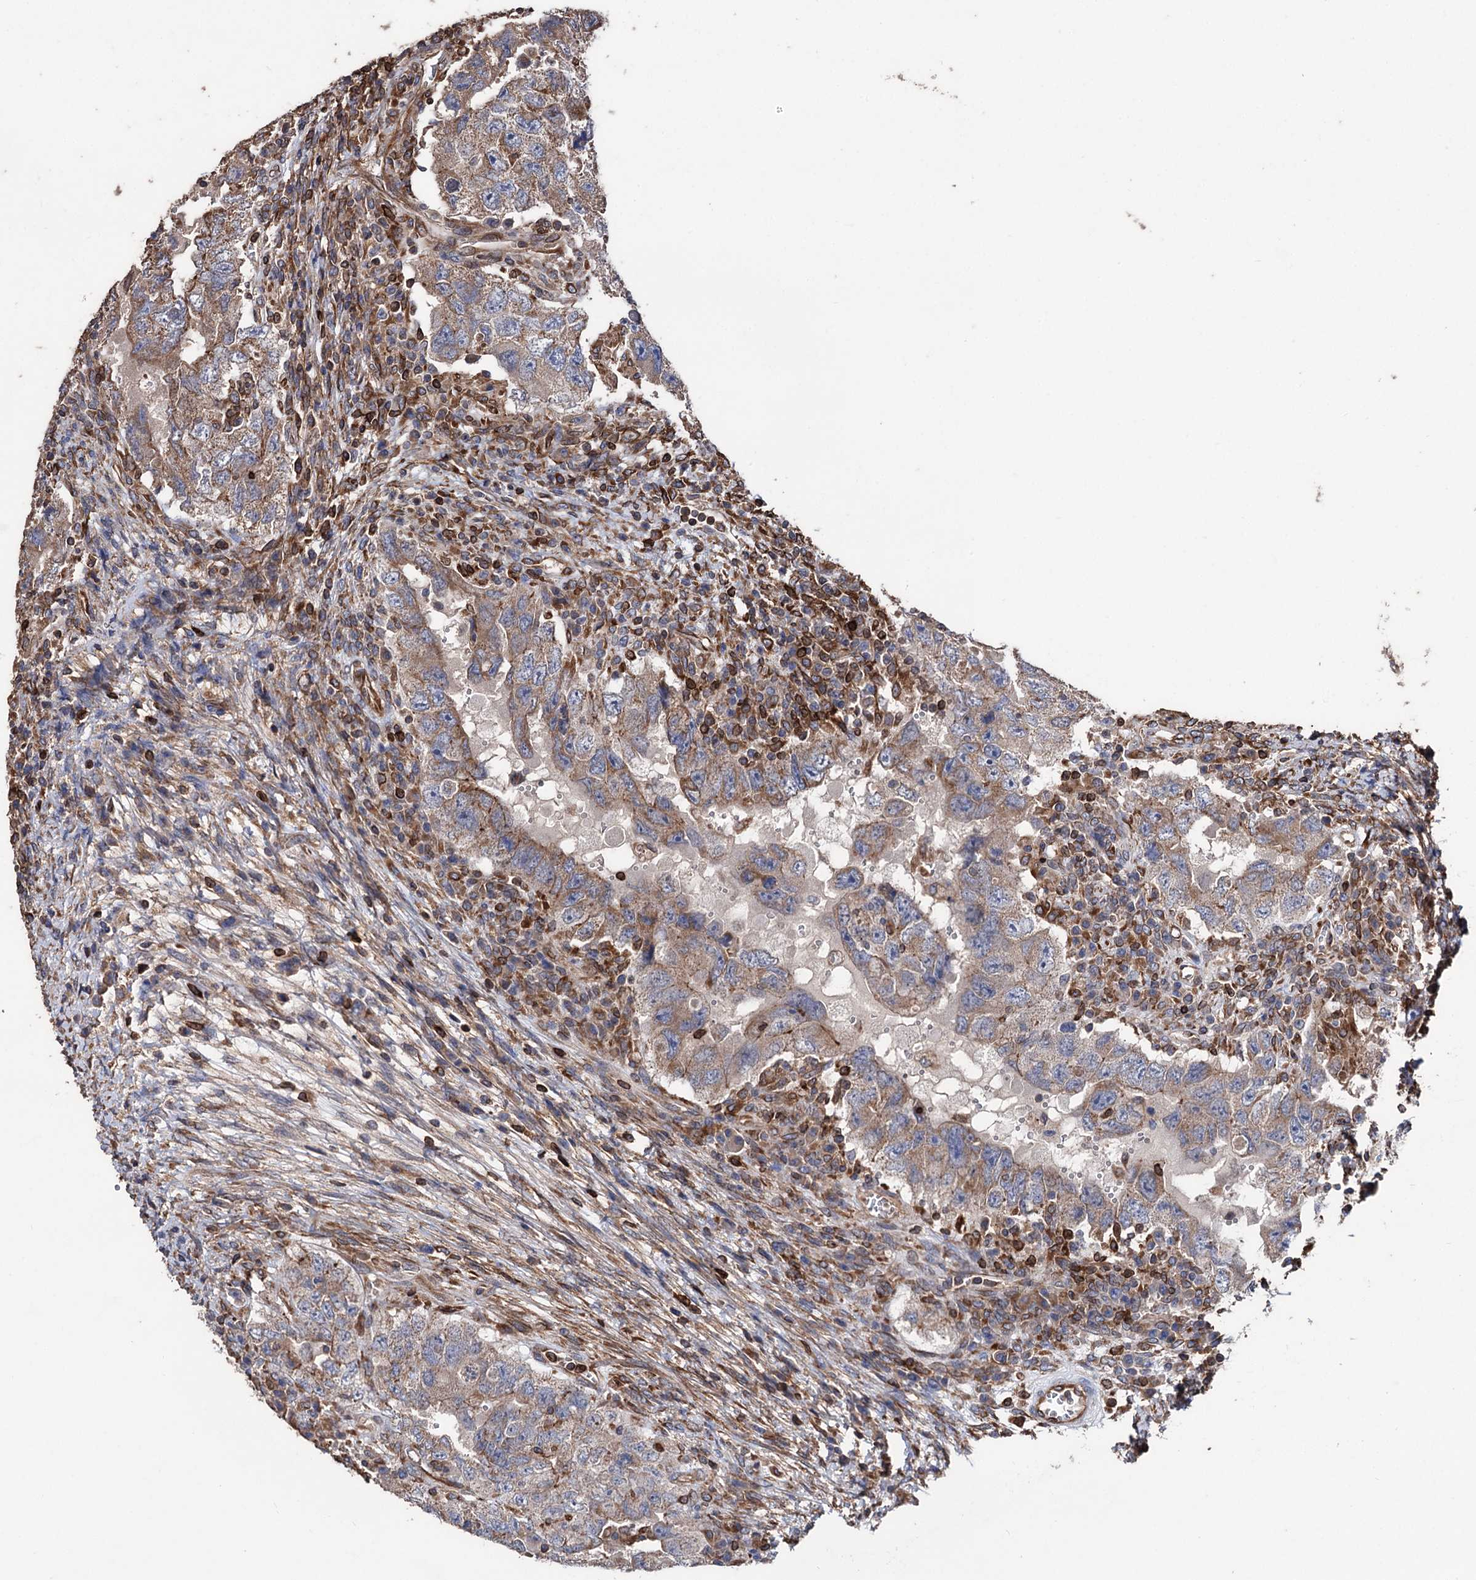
{"staining": {"intensity": "weak", "quantity": ">75%", "location": "cytoplasmic/membranous"}, "tissue": "testis cancer", "cell_type": "Tumor cells", "image_type": "cancer", "snomed": [{"axis": "morphology", "description": "Carcinoma, Embryonal, NOS"}, {"axis": "topography", "description": "Testis"}], "caption": "Testis embryonal carcinoma tissue exhibits weak cytoplasmic/membranous staining in approximately >75% of tumor cells", "gene": "STING1", "patient": {"sex": "male", "age": 26}}